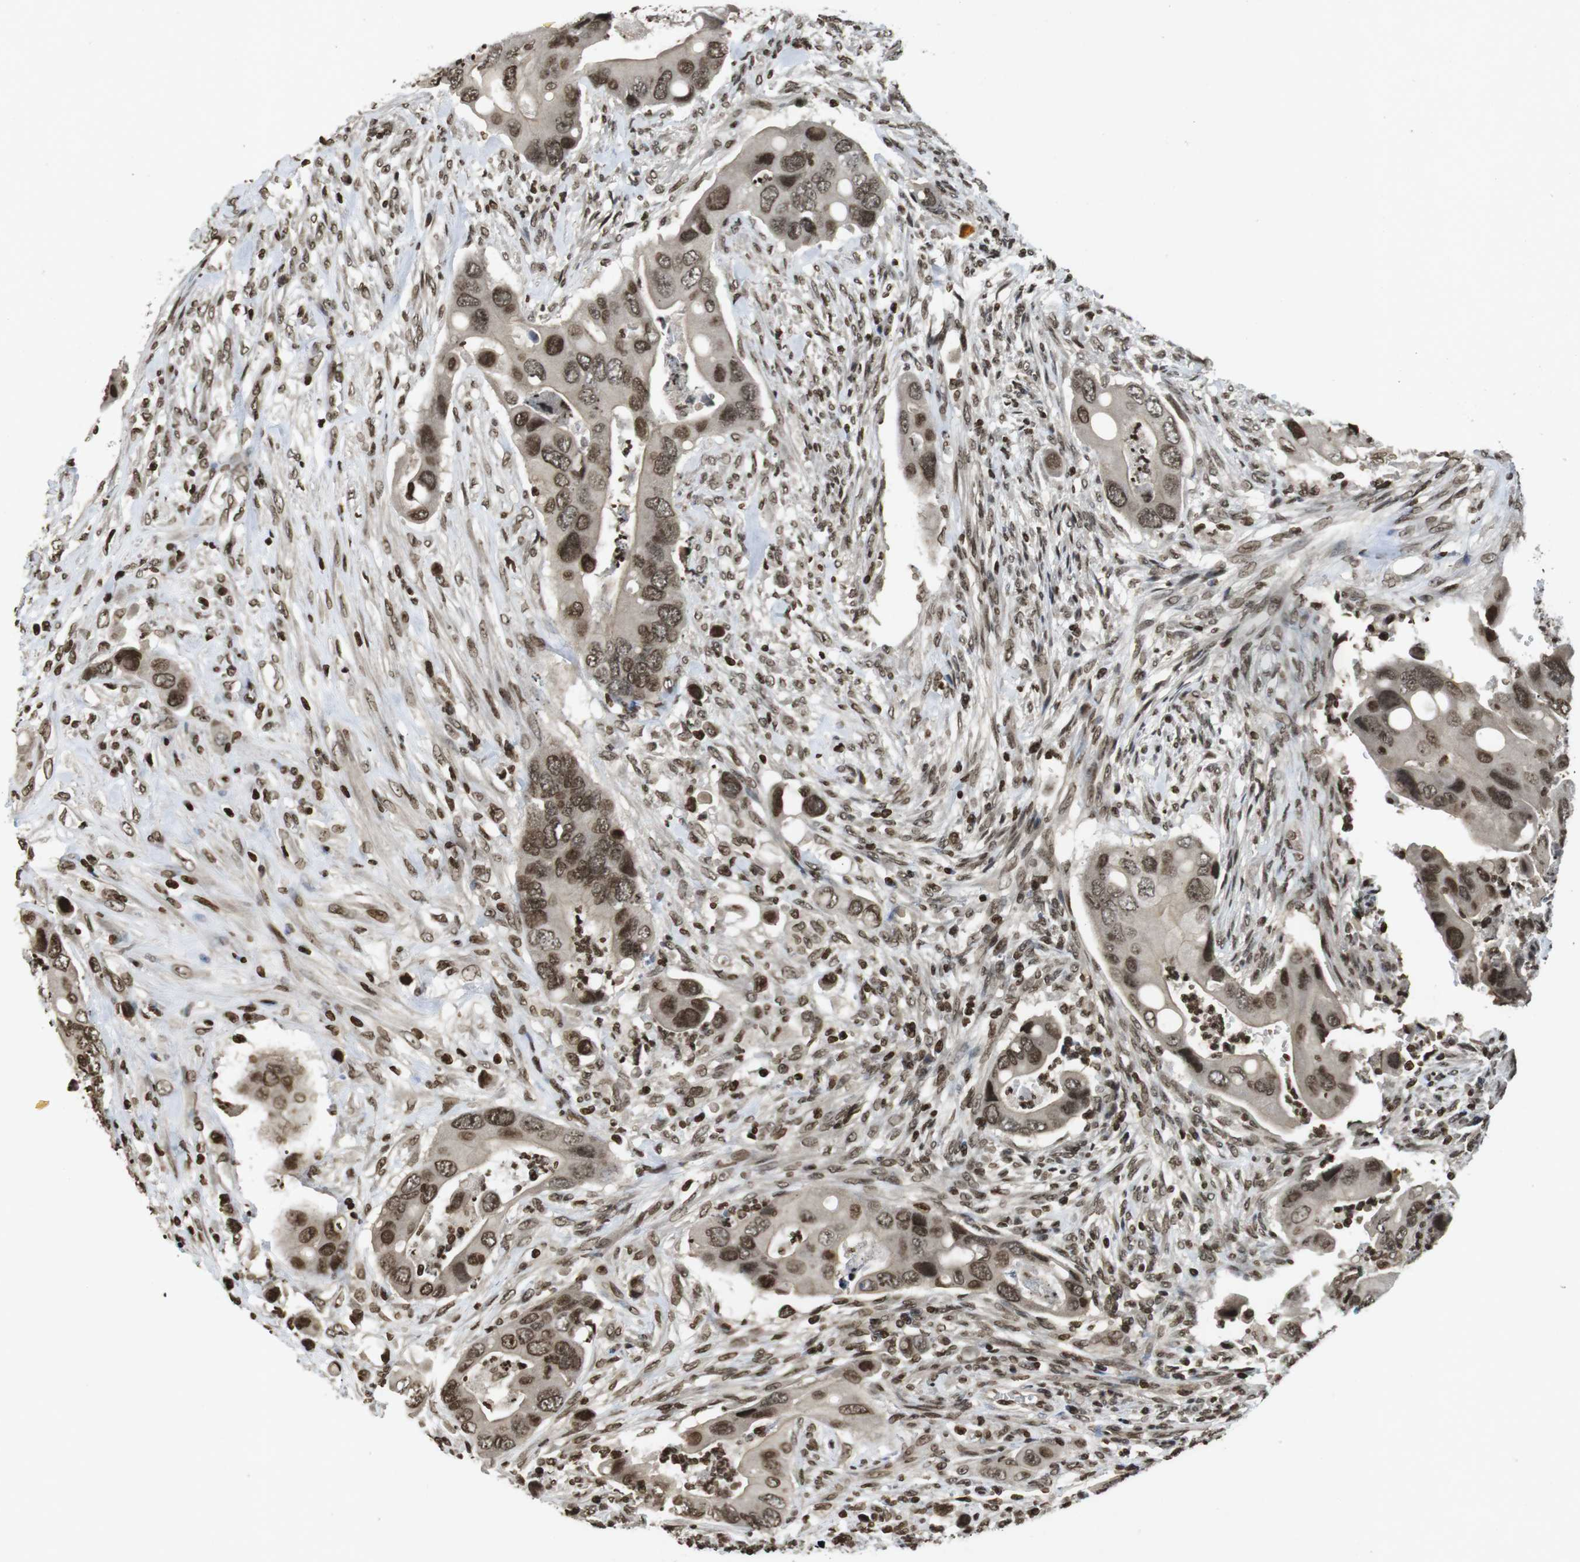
{"staining": {"intensity": "moderate", "quantity": ">75%", "location": "cytoplasmic/membranous,nuclear"}, "tissue": "colorectal cancer", "cell_type": "Tumor cells", "image_type": "cancer", "snomed": [{"axis": "morphology", "description": "Adenocarcinoma, NOS"}, {"axis": "topography", "description": "Rectum"}], "caption": "Protein expression analysis of human colorectal cancer (adenocarcinoma) reveals moderate cytoplasmic/membranous and nuclear expression in about >75% of tumor cells.", "gene": "FOXA3", "patient": {"sex": "female", "age": 57}}